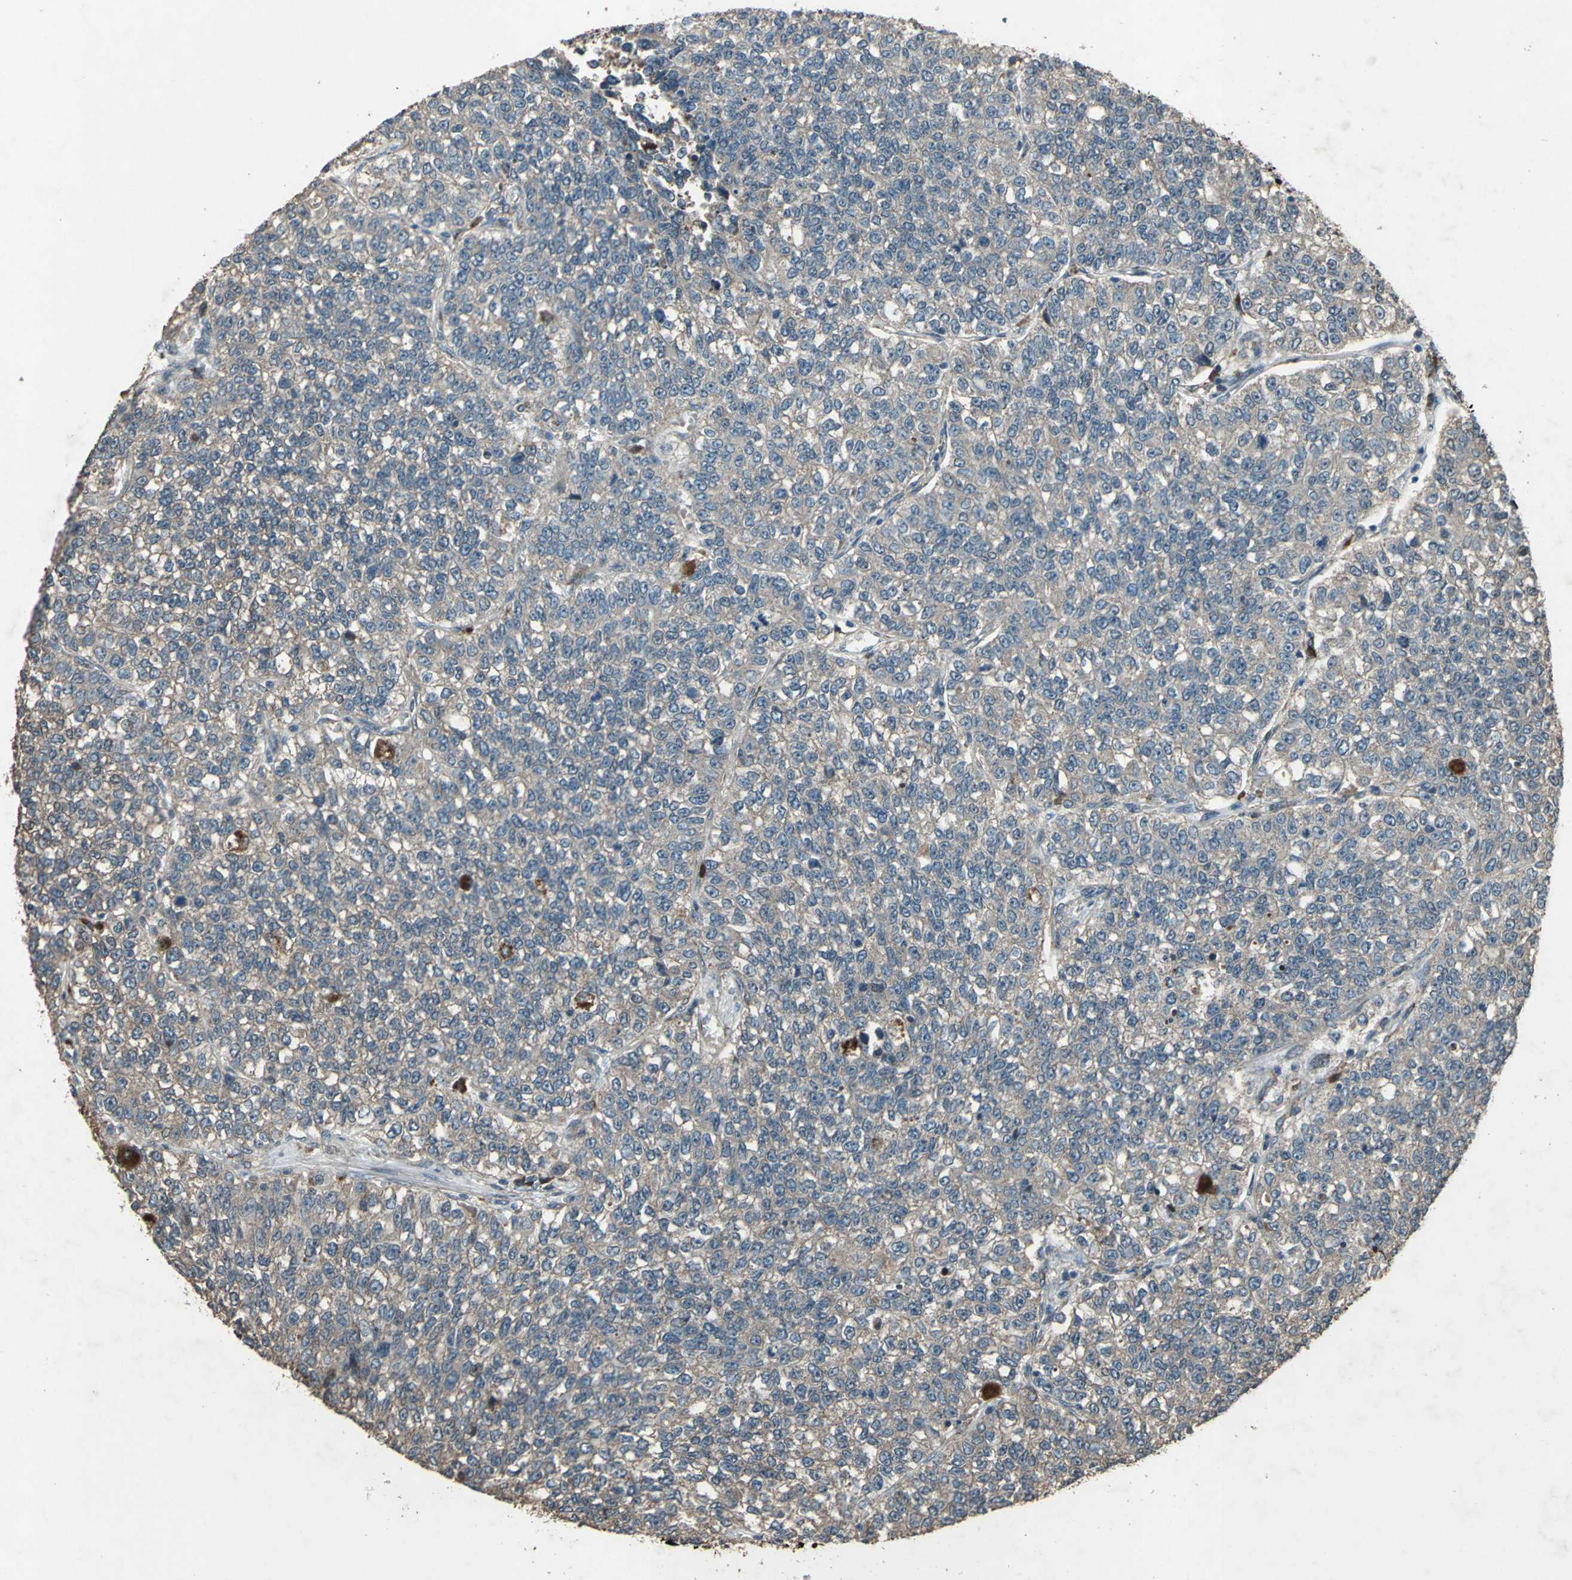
{"staining": {"intensity": "weak", "quantity": ">75%", "location": "cytoplasmic/membranous"}, "tissue": "lung cancer", "cell_type": "Tumor cells", "image_type": "cancer", "snomed": [{"axis": "morphology", "description": "Adenocarcinoma, NOS"}, {"axis": "topography", "description": "Lung"}], "caption": "A low amount of weak cytoplasmic/membranous positivity is present in about >75% of tumor cells in lung adenocarcinoma tissue.", "gene": "SEPTIN4", "patient": {"sex": "male", "age": 49}}